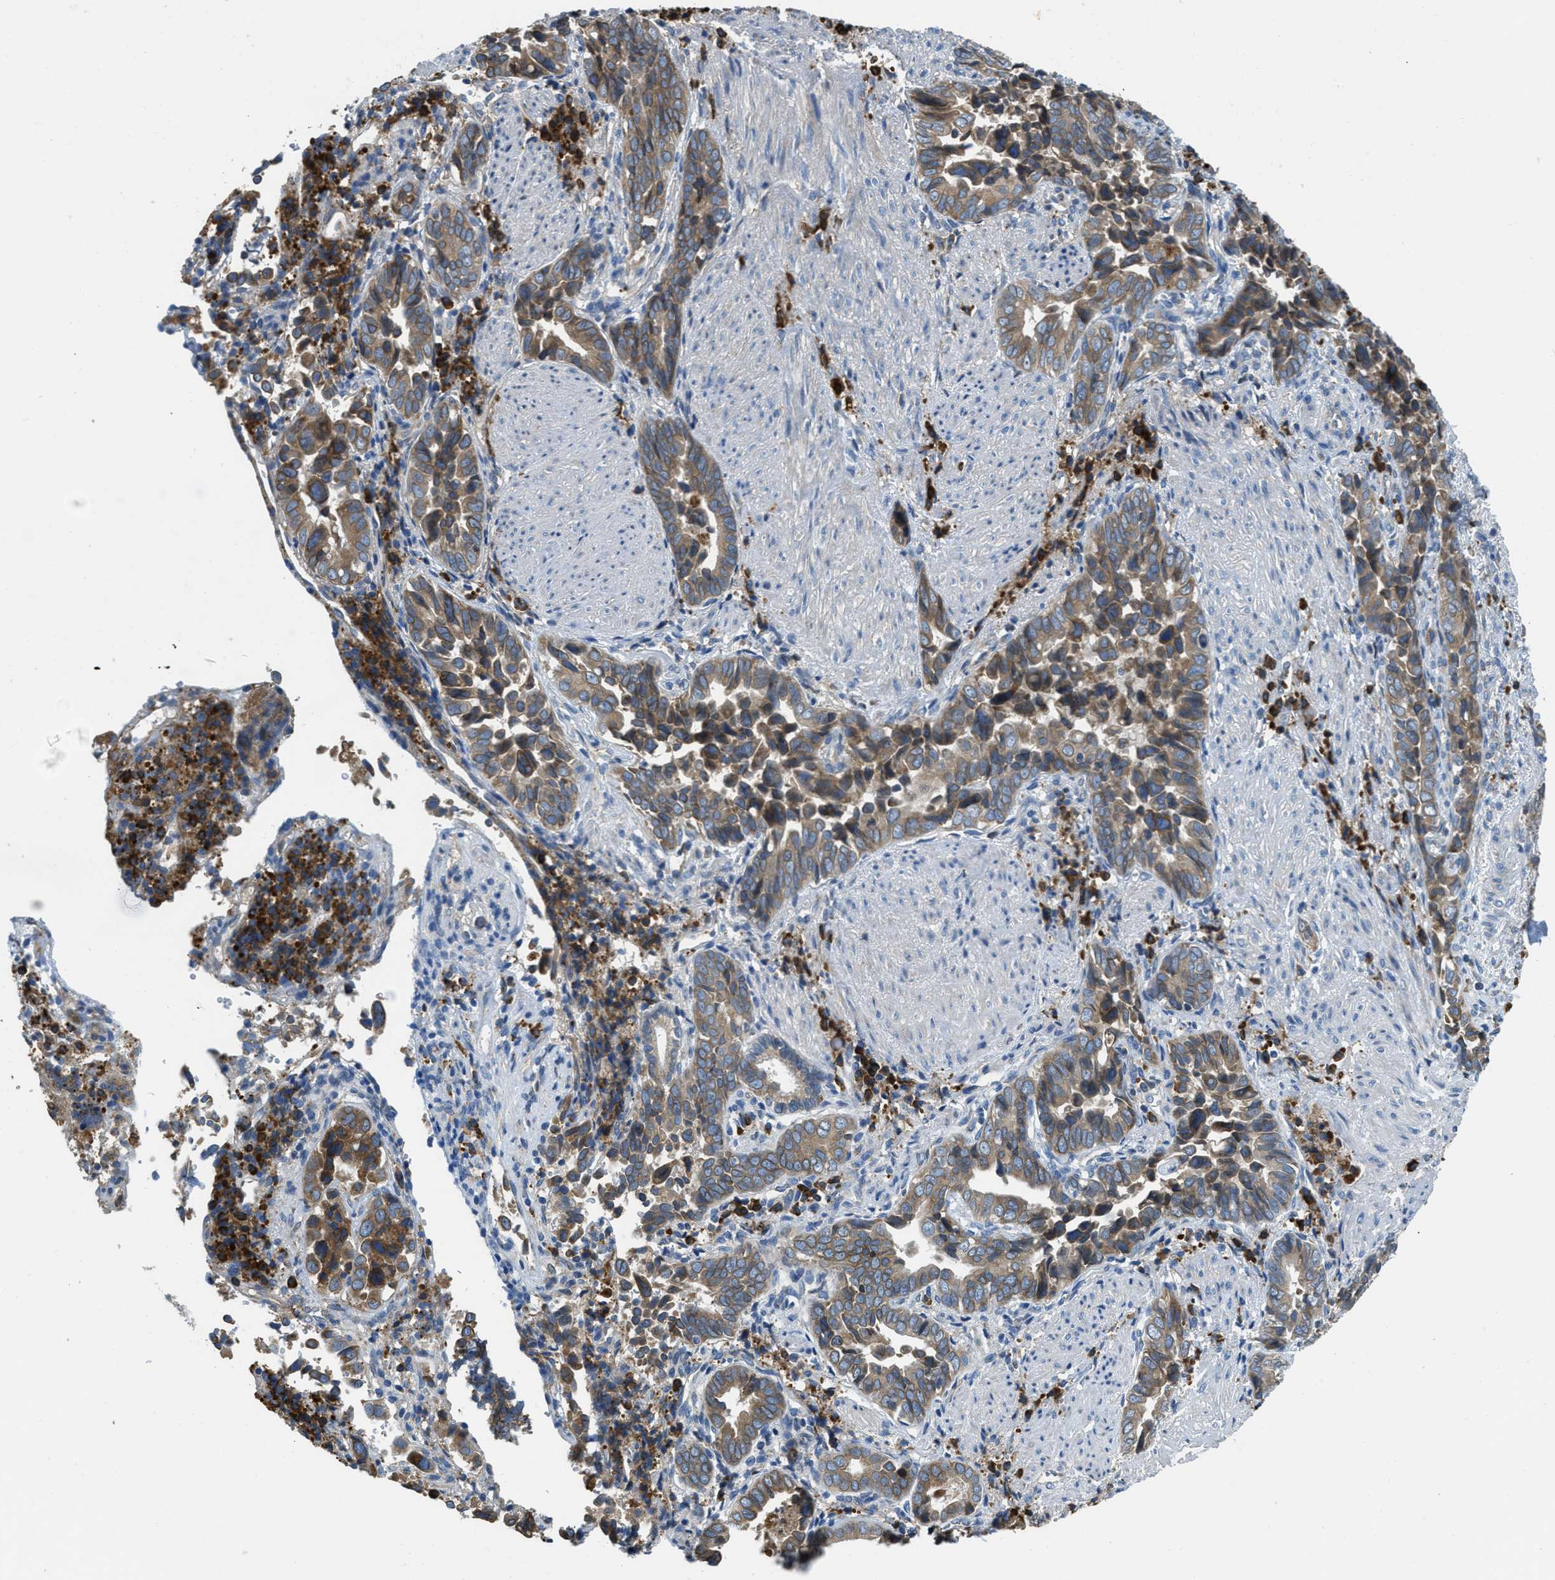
{"staining": {"intensity": "moderate", "quantity": ">75%", "location": "cytoplasmic/membranous"}, "tissue": "liver cancer", "cell_type": "Tumor cells", "image_type": "cancer", "snomed": [{"axis": "morphology", "description": "Cholangiocarcinoma"}, {"axis": "topography", "description": "Liver"}], "caption": "This micrograph exhibits cholangiocarcinoma (liver) stained with immunohistochemistry to label a protein in brown. The cytoplasmic/membranous of tumor cells show moderate positivity for the protein. Nuclei are counter-stained blue.", "gene": "SSR1", "patient": {"sex": "female", "age": 79}}